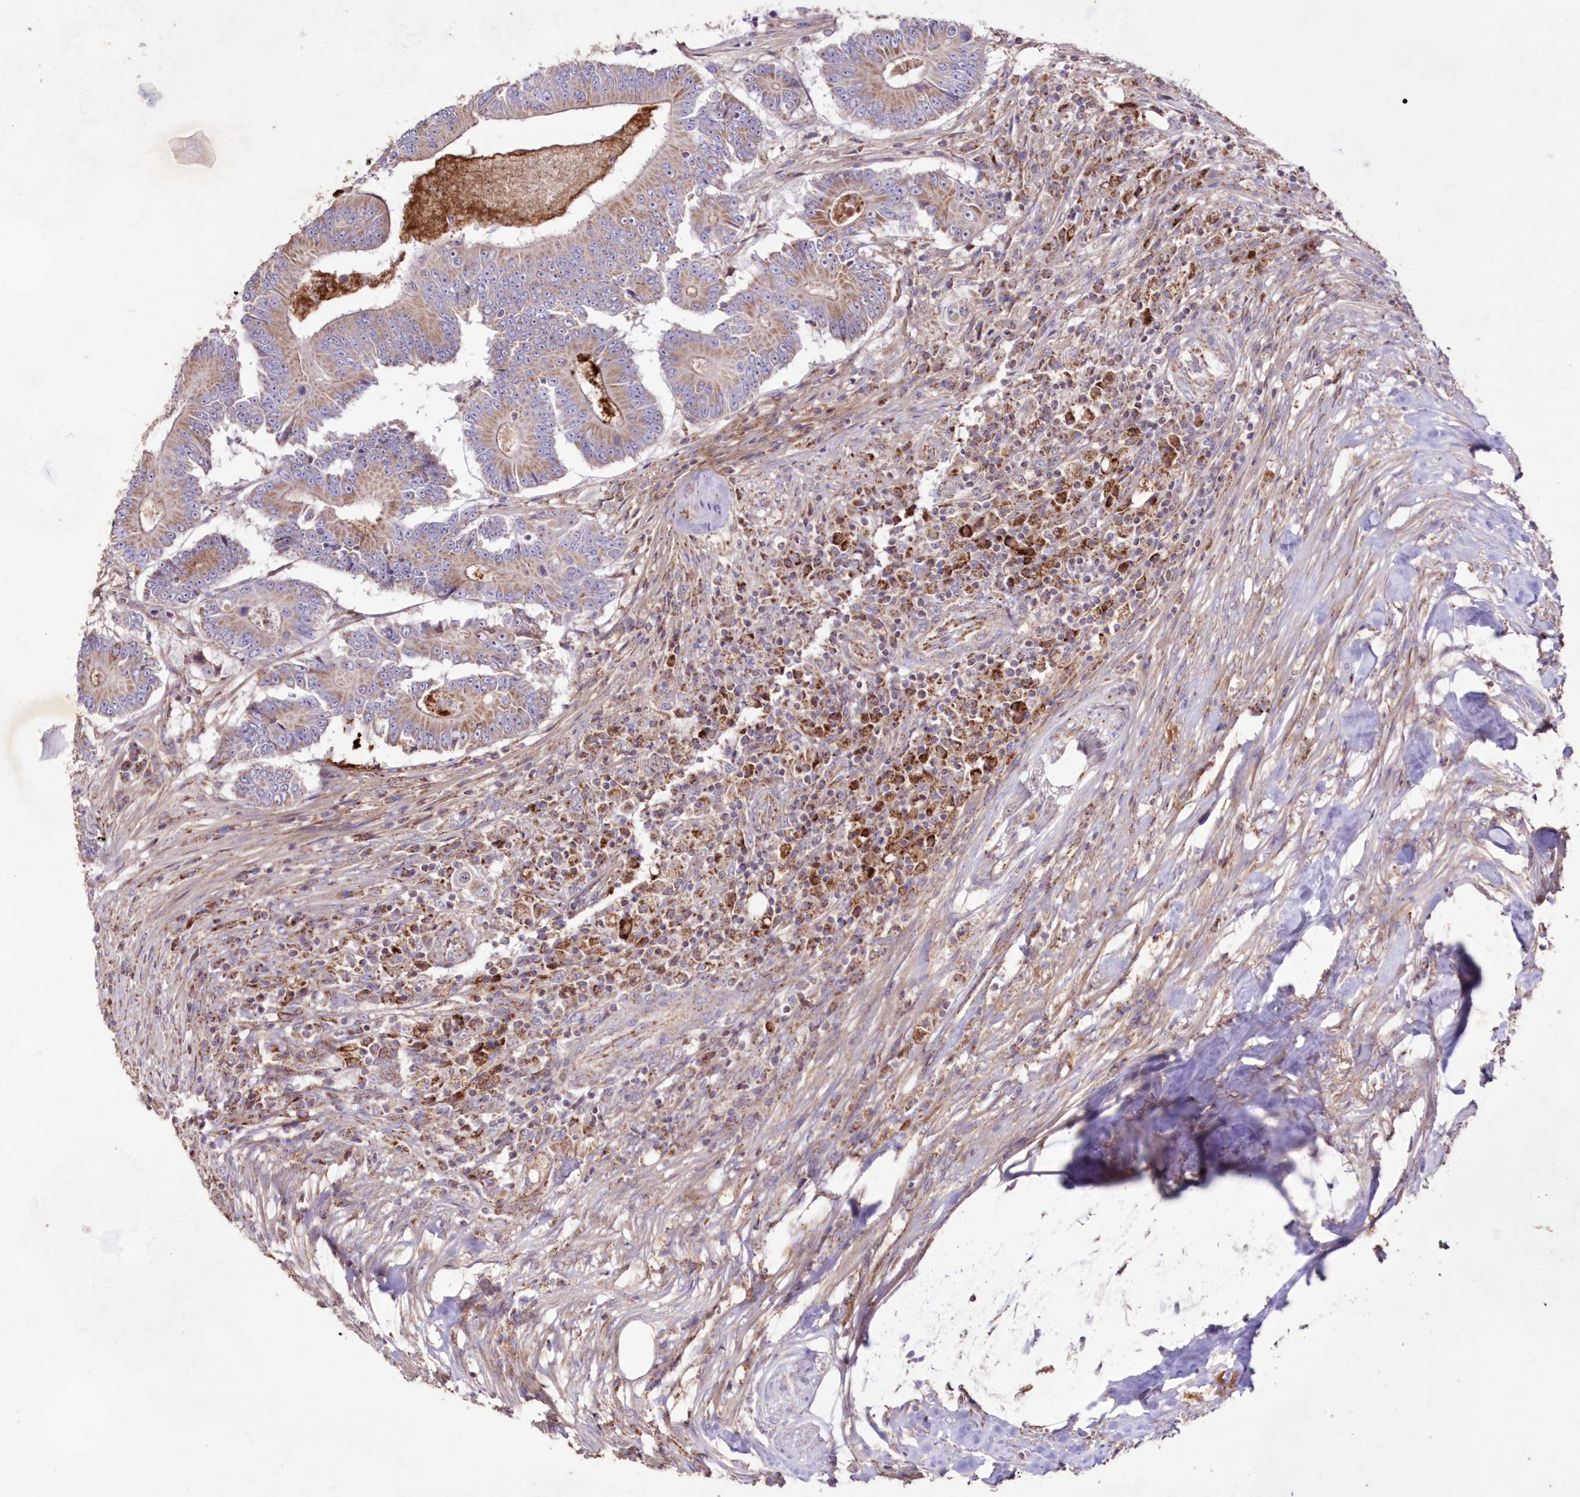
{"staining": {"intensity": "moderate", "quantity": "25%-75%", "location": "cytoplasmic/membranous"}, "tissue": "colorectal cancer", "cell_type": "Tumor cells", "image_type": "cancer", "snomed": [{"axis": "morphology", "description": "Adenocarcinoma, NOS"}, {"axis": "topography", "description": "Colon"}], "caption": "Colorectal adenocarcinoma tissue exhibits moderate cytoplasmic/membranous staining in about 25%-75% of tumor cells, visualized by immunohistochemistry.", "gene": "HADHB", "patient": {"sex": "male", "age": 83}}